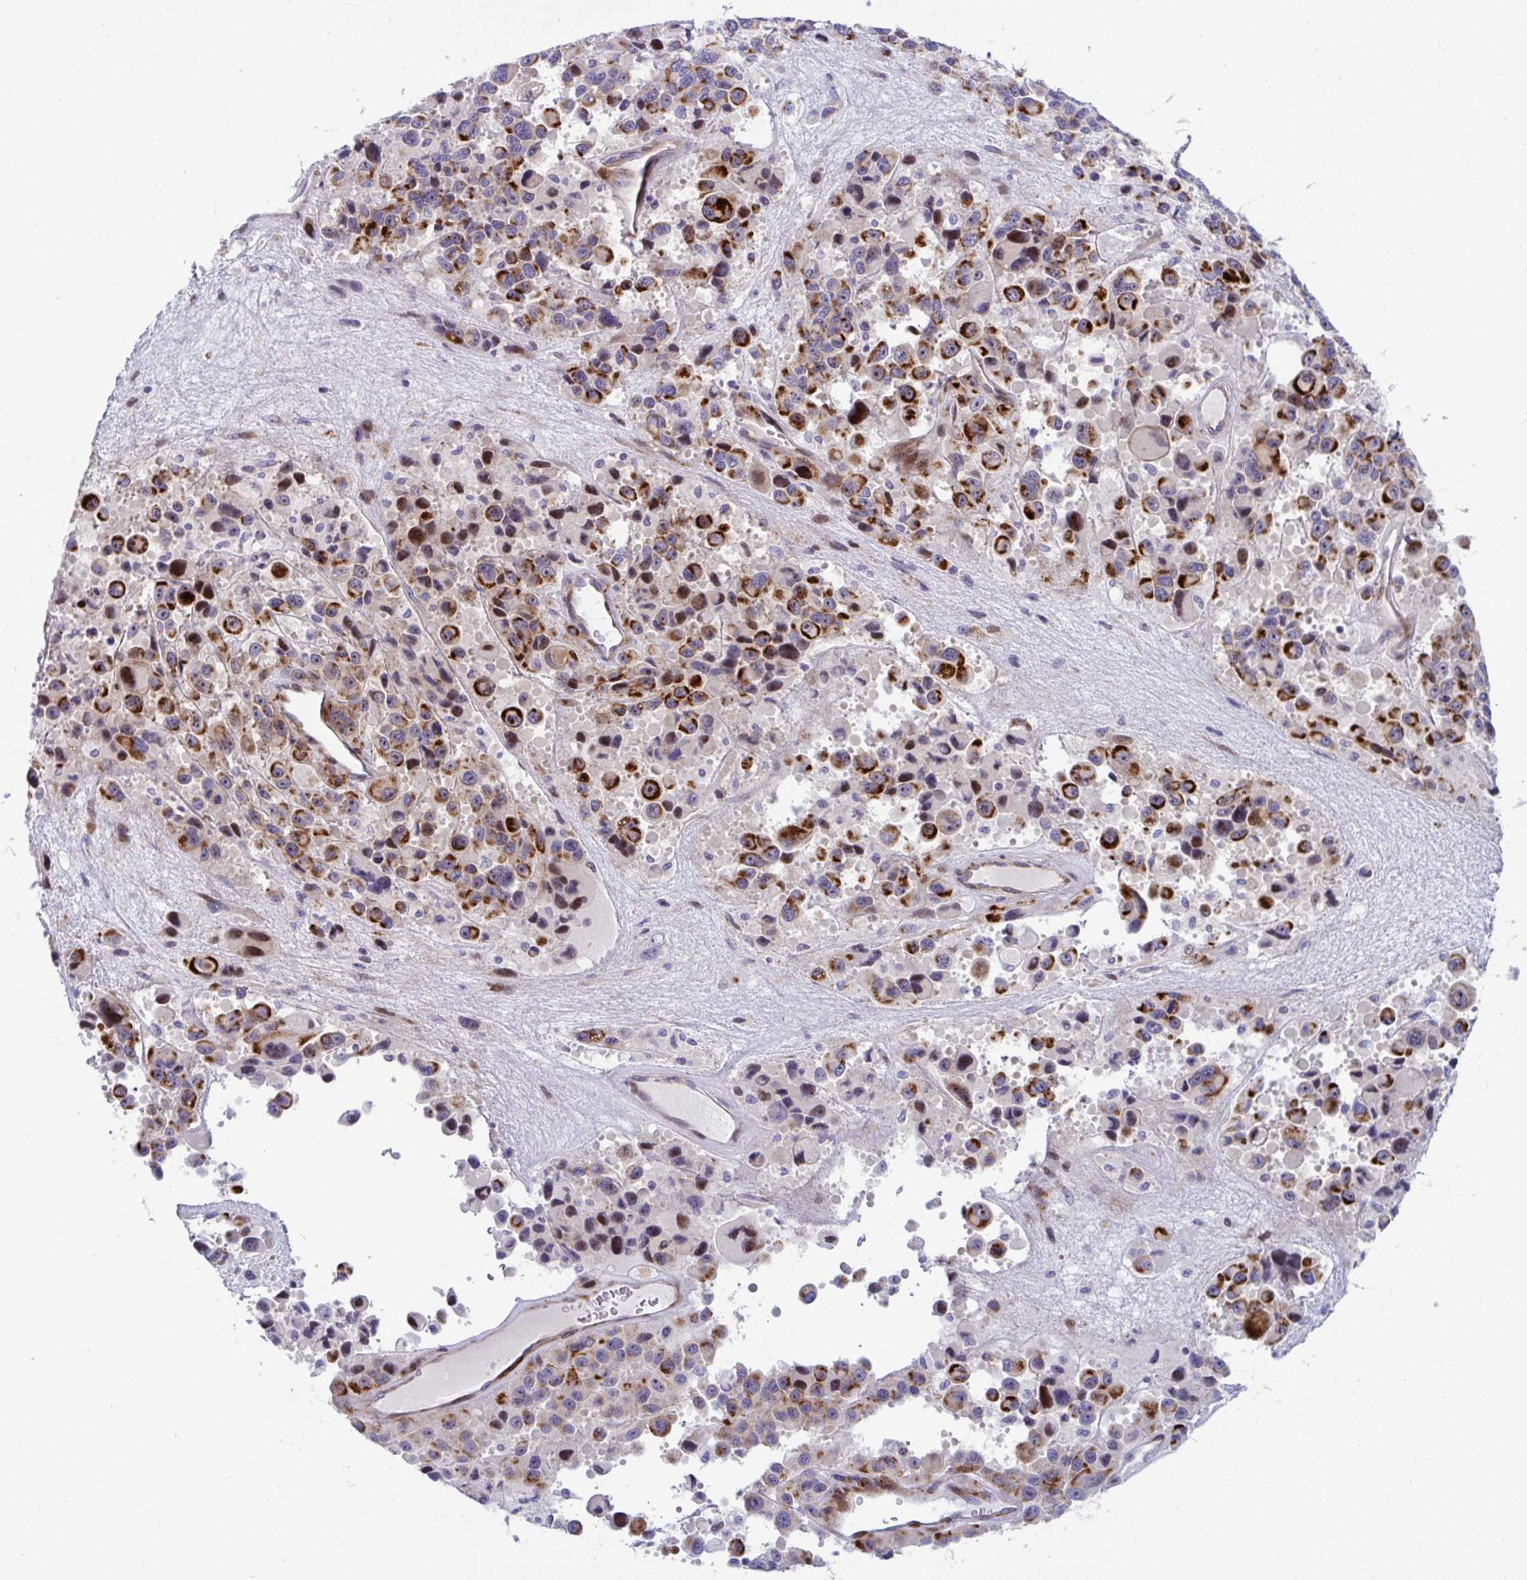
{"staining": {"intensity": "strong", "quantity": "25%-75%", "location": "cytoplasmic/membranous"}, "tissue": "melanoma", "cell_type": "Tumor cells", "image_type": "cancer", "snomed": [{"axis": "morphology", "description": "Malignant melanoma, Metastatic site"}, {"axis": "topography", "description": "Lymph node"}], "caption": "Human malignant melanoma (metastatic site) stained for a protein (brown) displays strong cytoplasmic/membranous positive expression in about 25%-75% of tumor cells.", "gene": "ZNF713", "patient": {"sex": "female", "age": 65}}